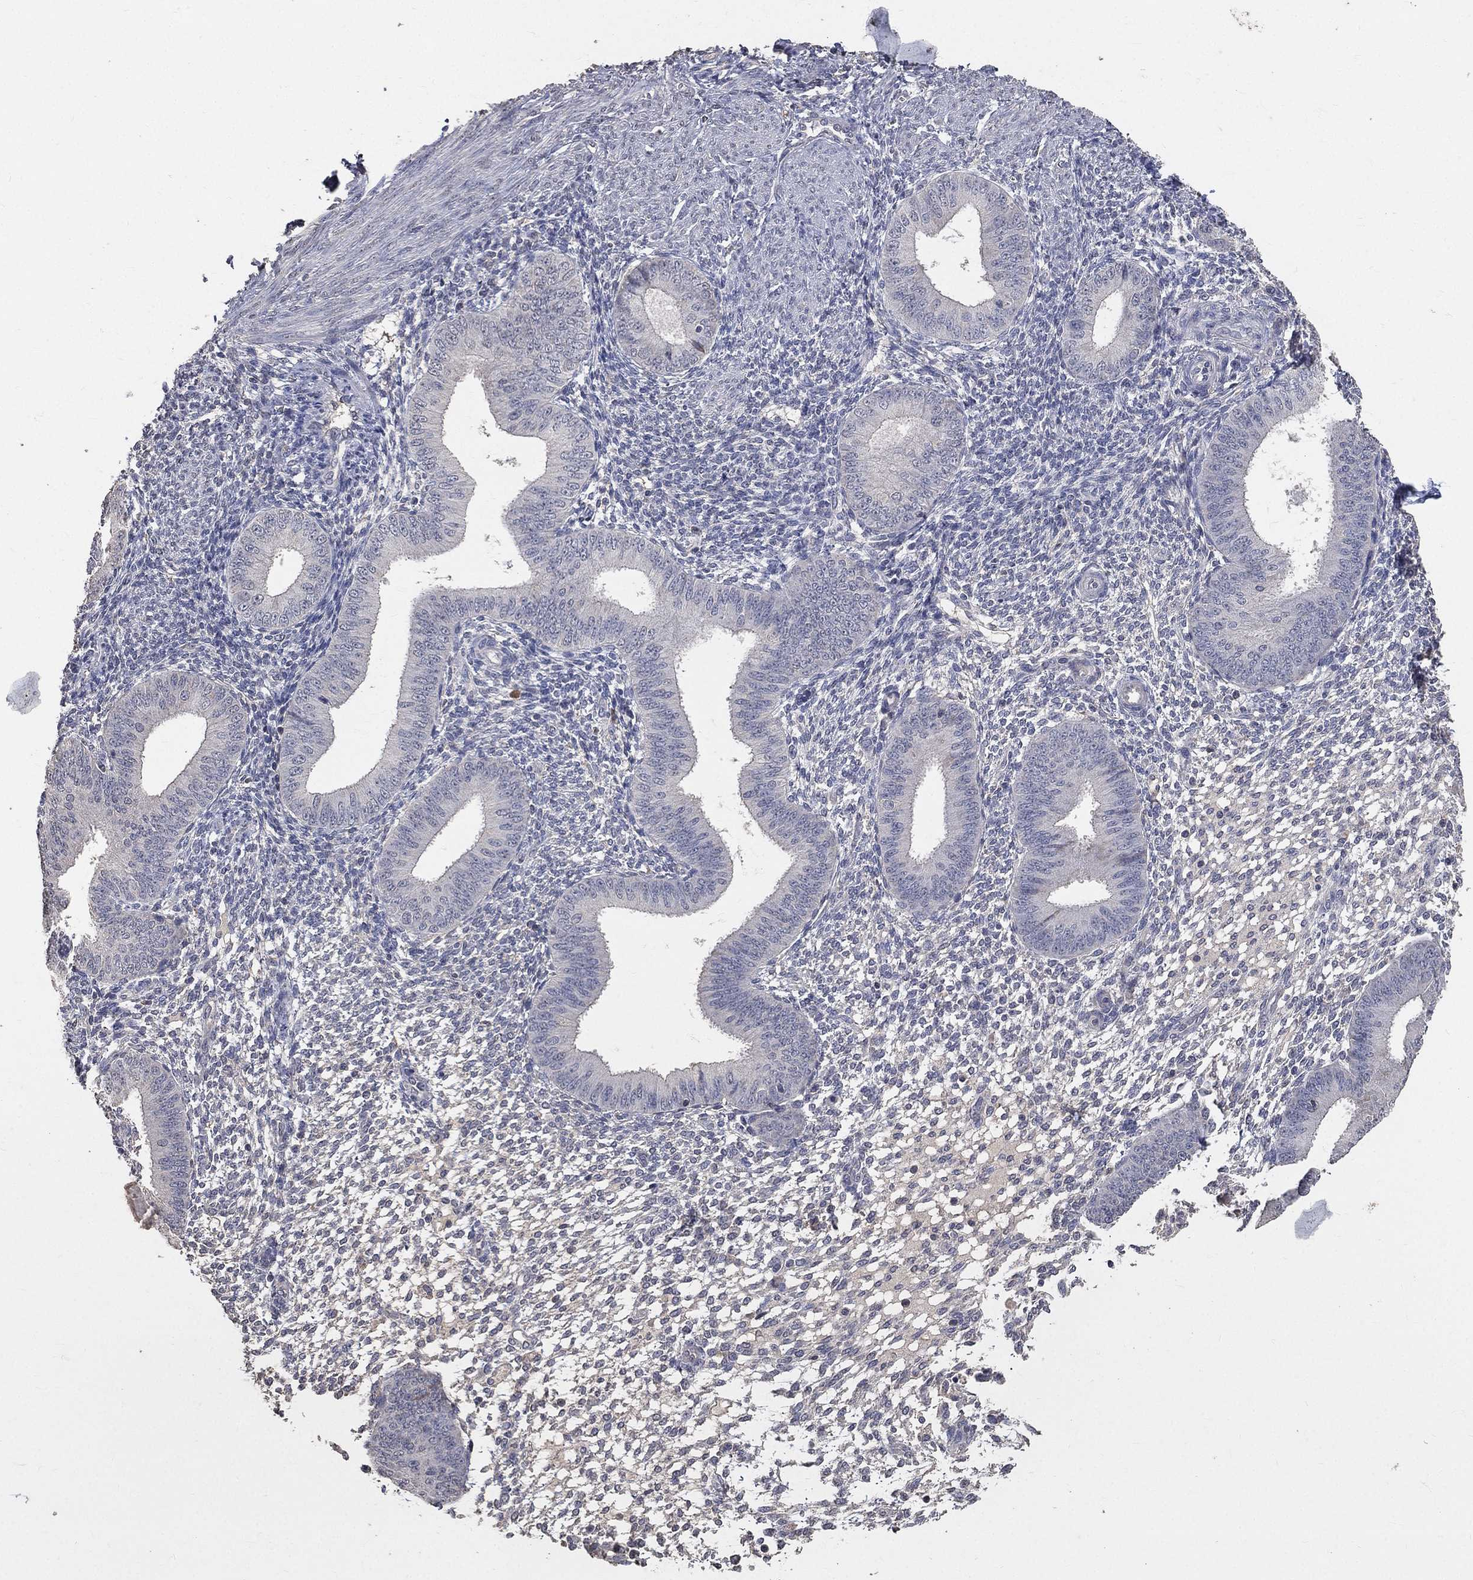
{"staining": {"intensity": "negative", "quantity": "none", "location": "none"}, "tissue": "endometrium", "cell_type": "Cells in endometrial stroma", "image_type": "normal", "snomed": [{"axis": "morphology", "description": "Normal tissue, NOS"}, {"axis": "topography", "description": "Endometrium"}], "caption": "A high-resolution micrograph shows IHC staining of normal endometrium, which reveals no significant expression in cells in endometrial stroma.", "gene": "SNAP25", "patient": {"sex": "female", "age": 39}}